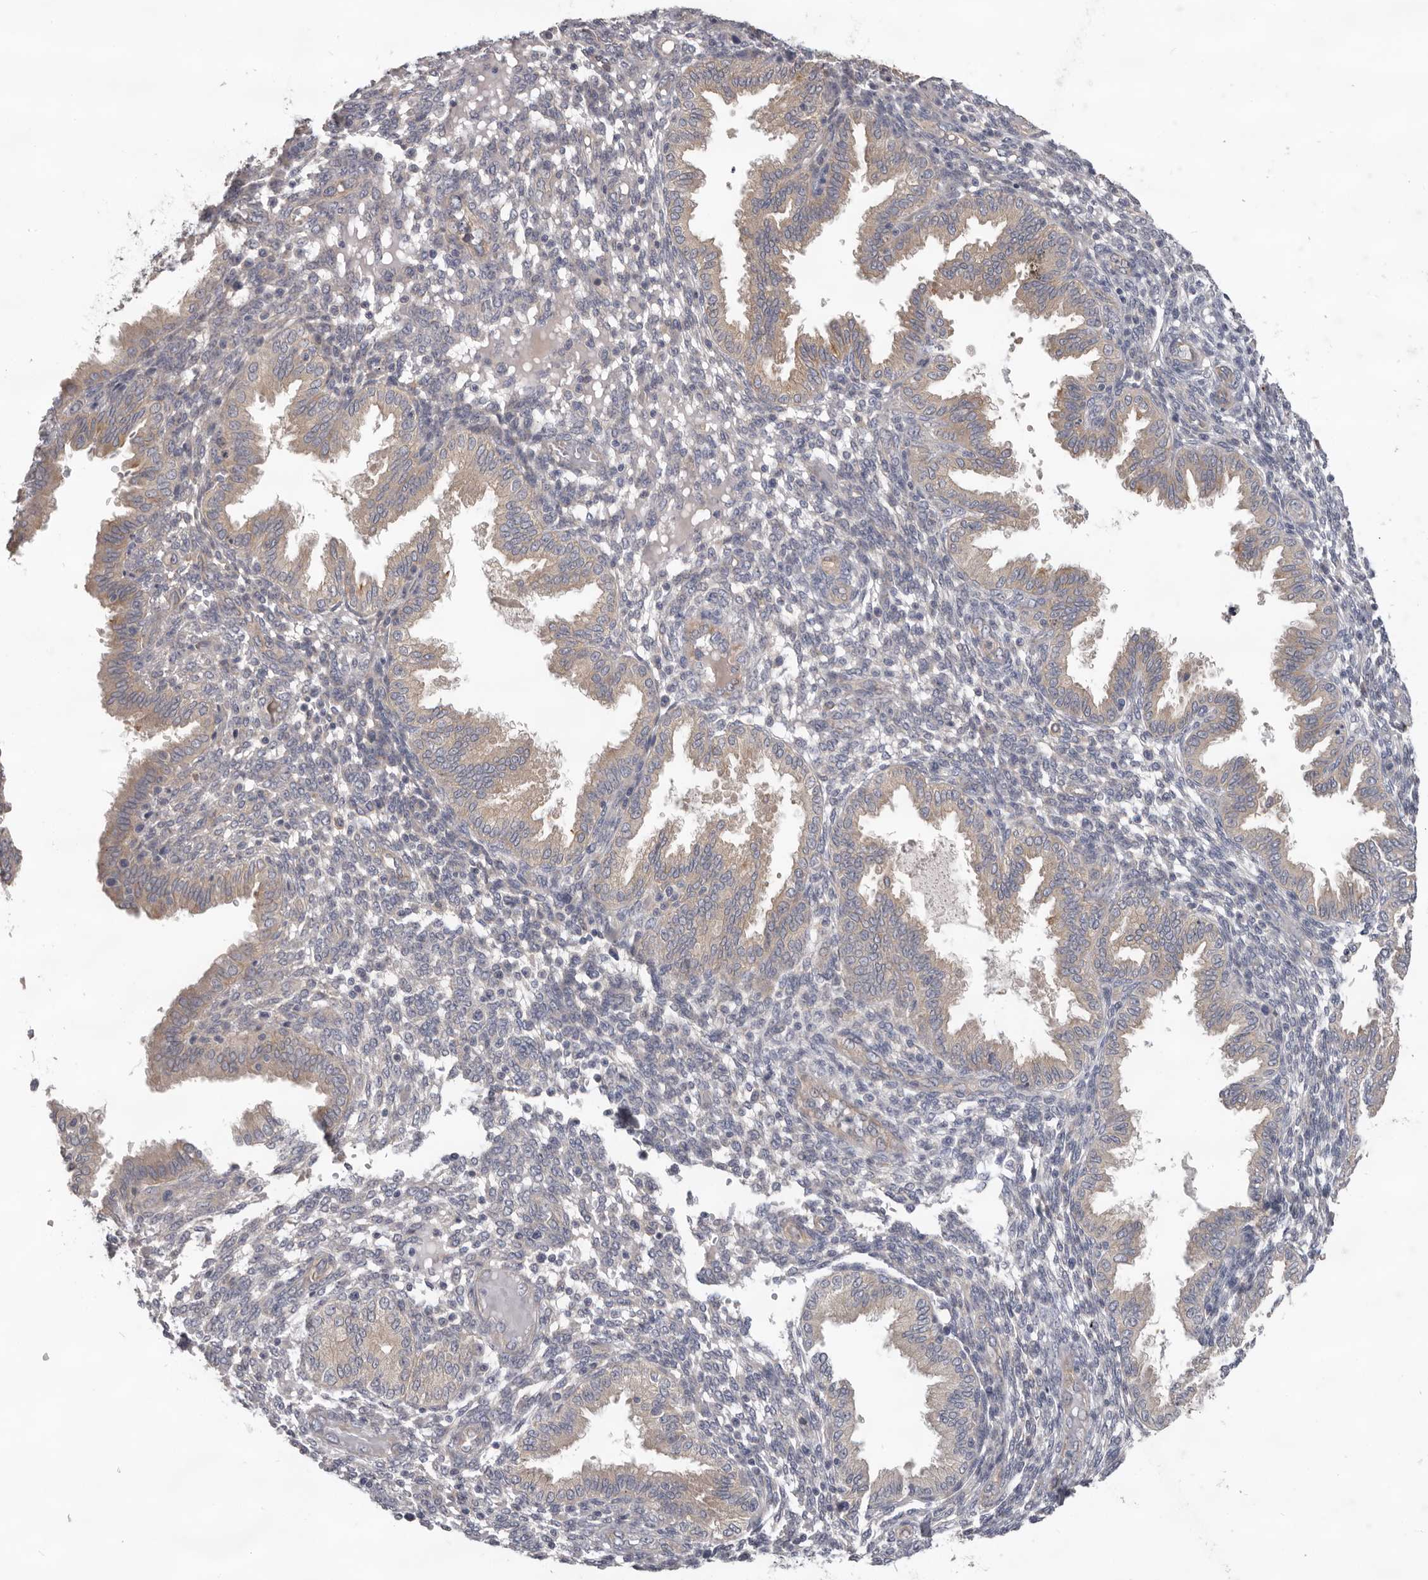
{"staining": {"intensity": "negative", "quantity": "none", "location": "none"}, "tissue": "endometrium", "cell_type": "Cells in endometrial stroma", "image_type": "normal", "snomed": [{"axis": "morphology", "description": "Normal tissue, NOS"}, {"axis": "topography", "description": "Endometrium"}], "caption": "Human endometrium stained for a protein using immunohistochemistry demonstrates no staining in cells in endometrial stroma.", "gene": "HINT3", "patient": {"sex": "female", "age": 33}}